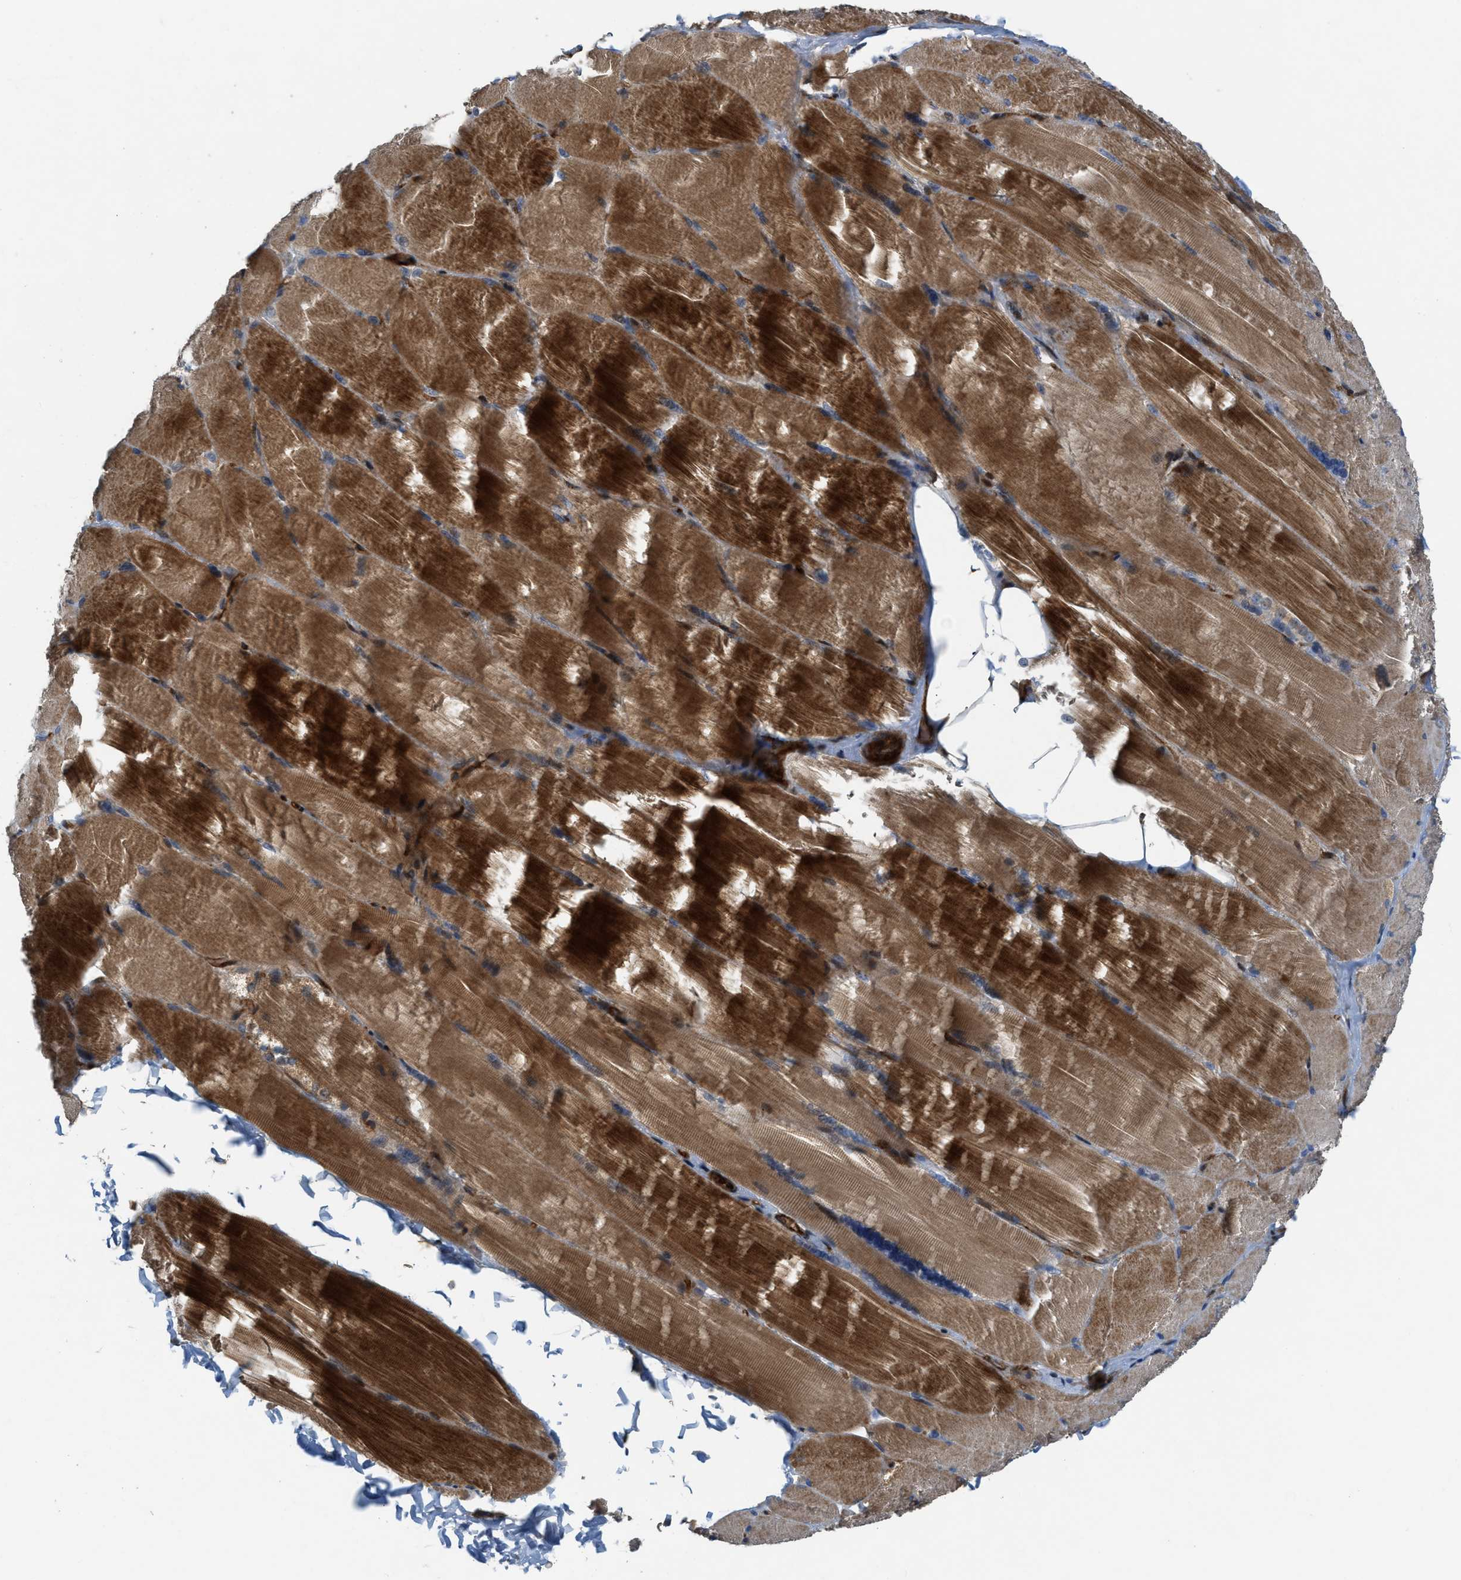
{"staining": {"intensity": "strong", "quantity": ">75%", "location": "cytoplasmic/membranous"}, "tissue": "skeletal muscle", "cell_type": "Myocytes", "image_type": "normal", "snomed": [{"axis": "morphology", "description": "Normal tissue, NOS"}, {"axis": "topography", "description": "Skin"}, {"axis": "topography", "description": "Skeletal muscle"}], "caption": "Immunohistochemical staining of unremarkable human skeletal muscle displays high levels of strong cytoplasmic/membranous expression in approximately >75% of myocytes. (DAB = brown stain, brightfield microscopy at high magnification).", "gene": "DPF2", "patient": {"sex": "male", "age": 83}}